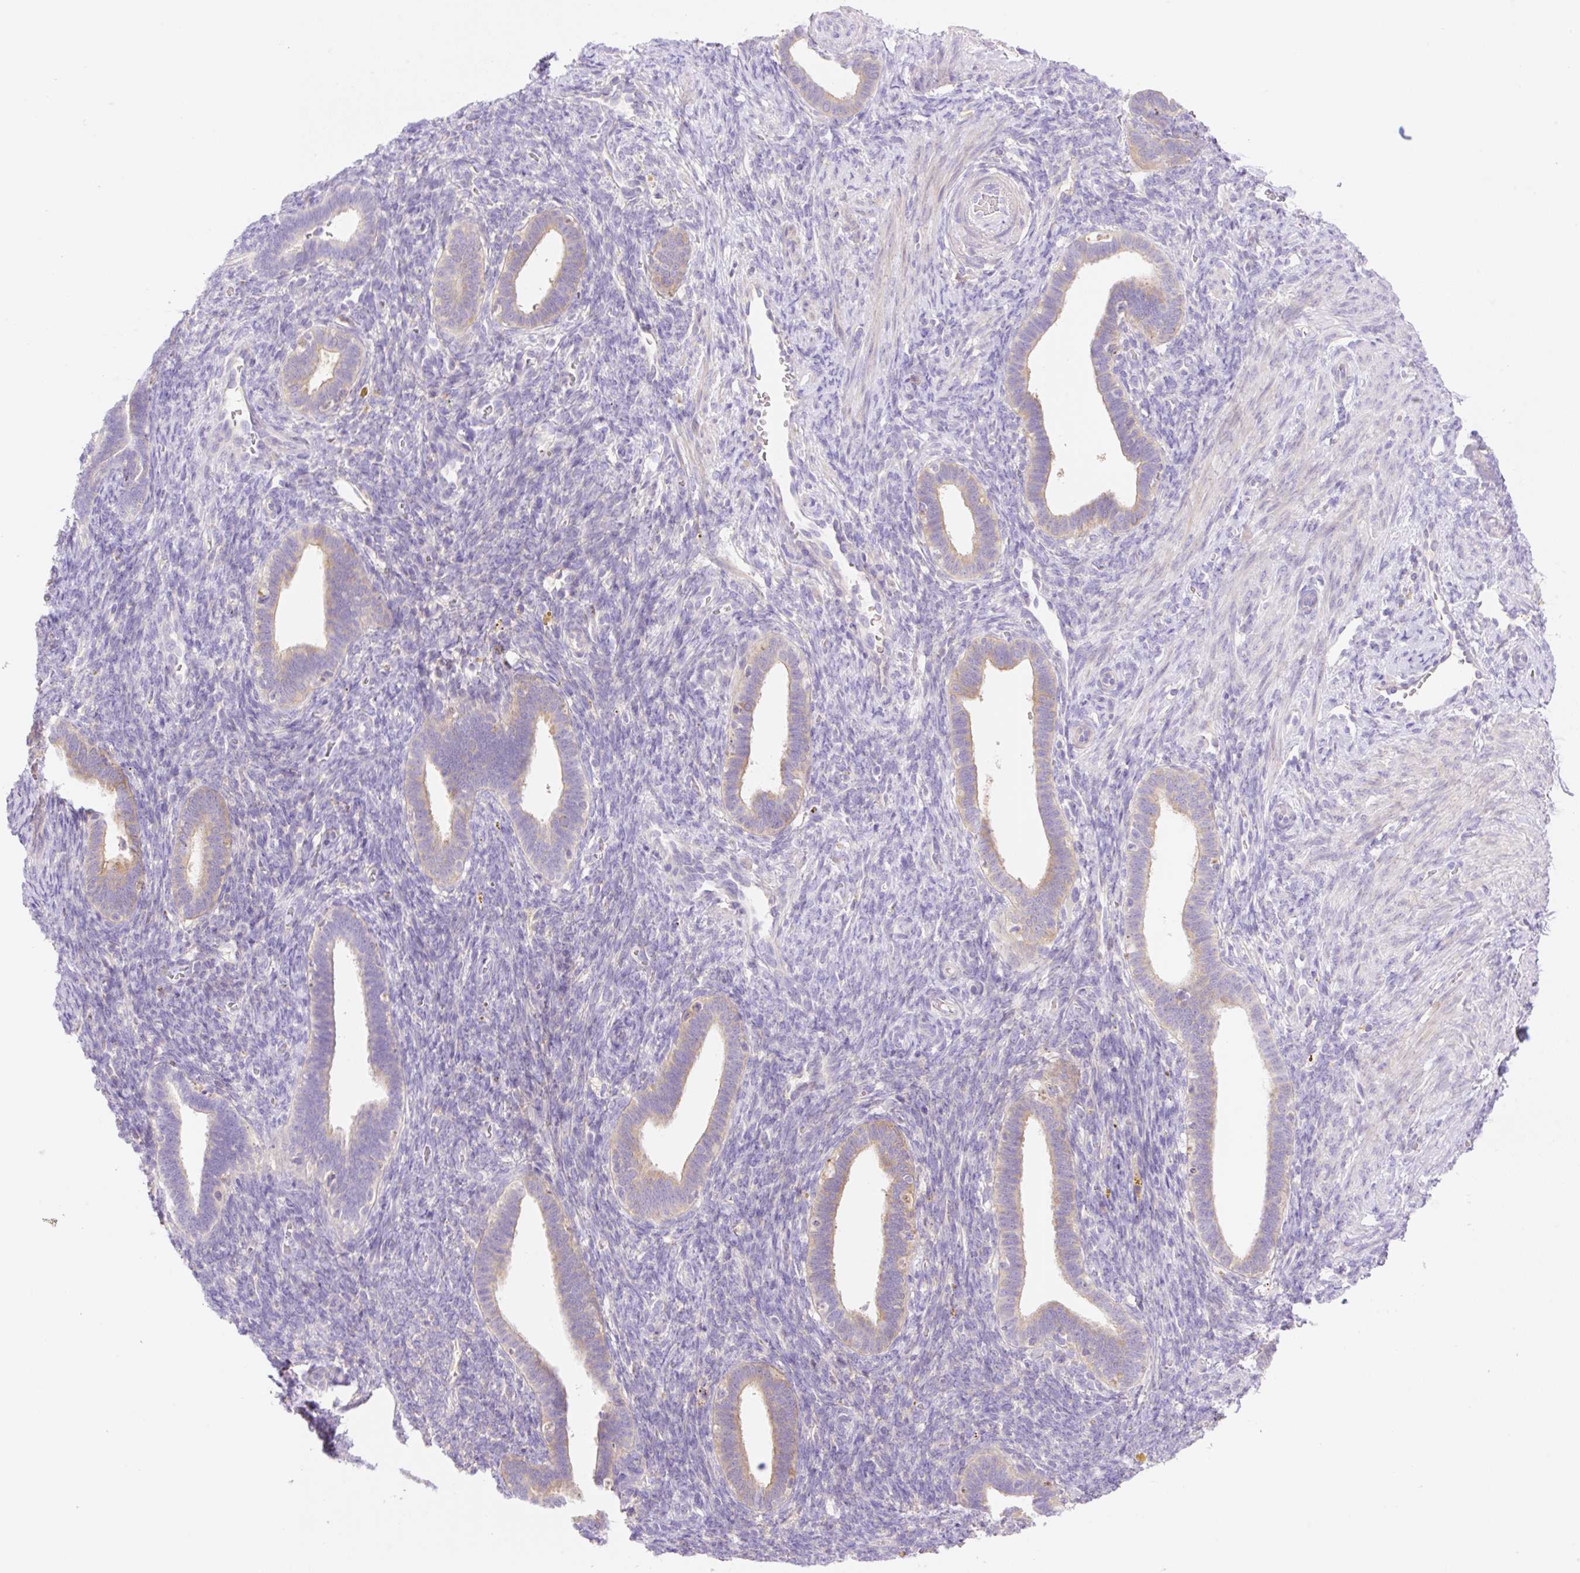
{"staining": {"intensity": "negative", "quantity": "none", "location": "none"}, "tissue": "endometrium", "cell_type": "Cells in endometrial stroma", "image_type": "normal", "snomed": [{"axis": "morphology", "description": "Normal tissue, NOS"}, {"axis": "topography", "description": "Endometrium"}], "caption": "Cells in endometrial stroma show no significant protein staining in unremarkable endometrium. (Stains: DAB immunohistochemistry with hematoxylin counter stain, Microscopy: brightfield microscopy at high magnification).", "gene": "DENND5A", "patient": {"sex": "female", "age": 34}}